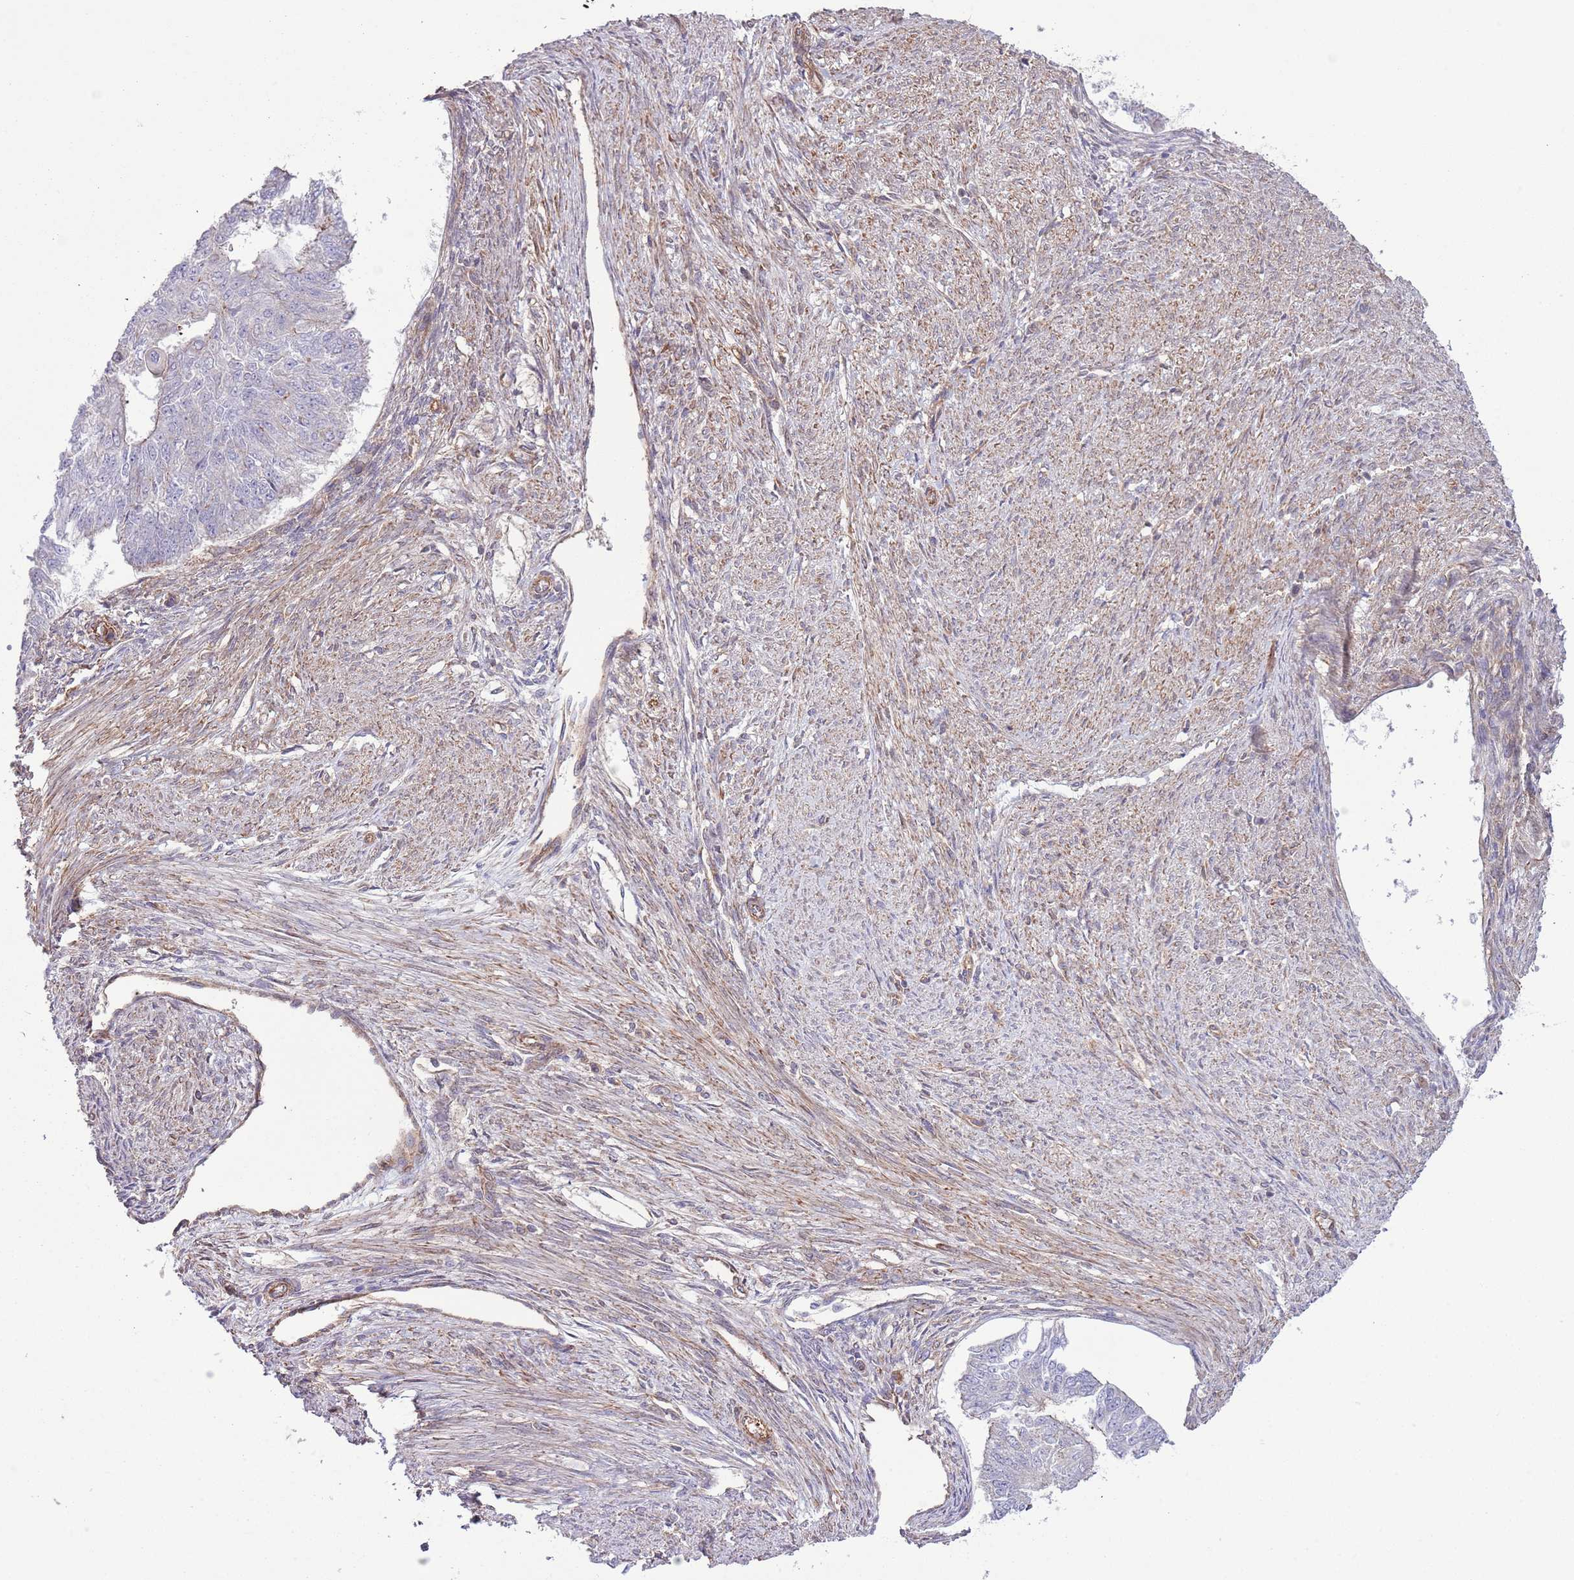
{"staining": {"intensity": "negative", "quantity": "none", "location": "none"}, "tissue": "endometrial cancer", "cell_type": "Tumor cells", "image_type": "cancer", "snomed": [{"axis": "morphology", "description": "Adenocarcinoma, NOS"}, {"axis": "topography", "description": "Endometrium"}], "caption": "Image shows no protein expression in tumor cells of endometrial adenocarcinoma tissue.", "gene": "LPIN2", "patient": {"sex": "female", "age": 32}}